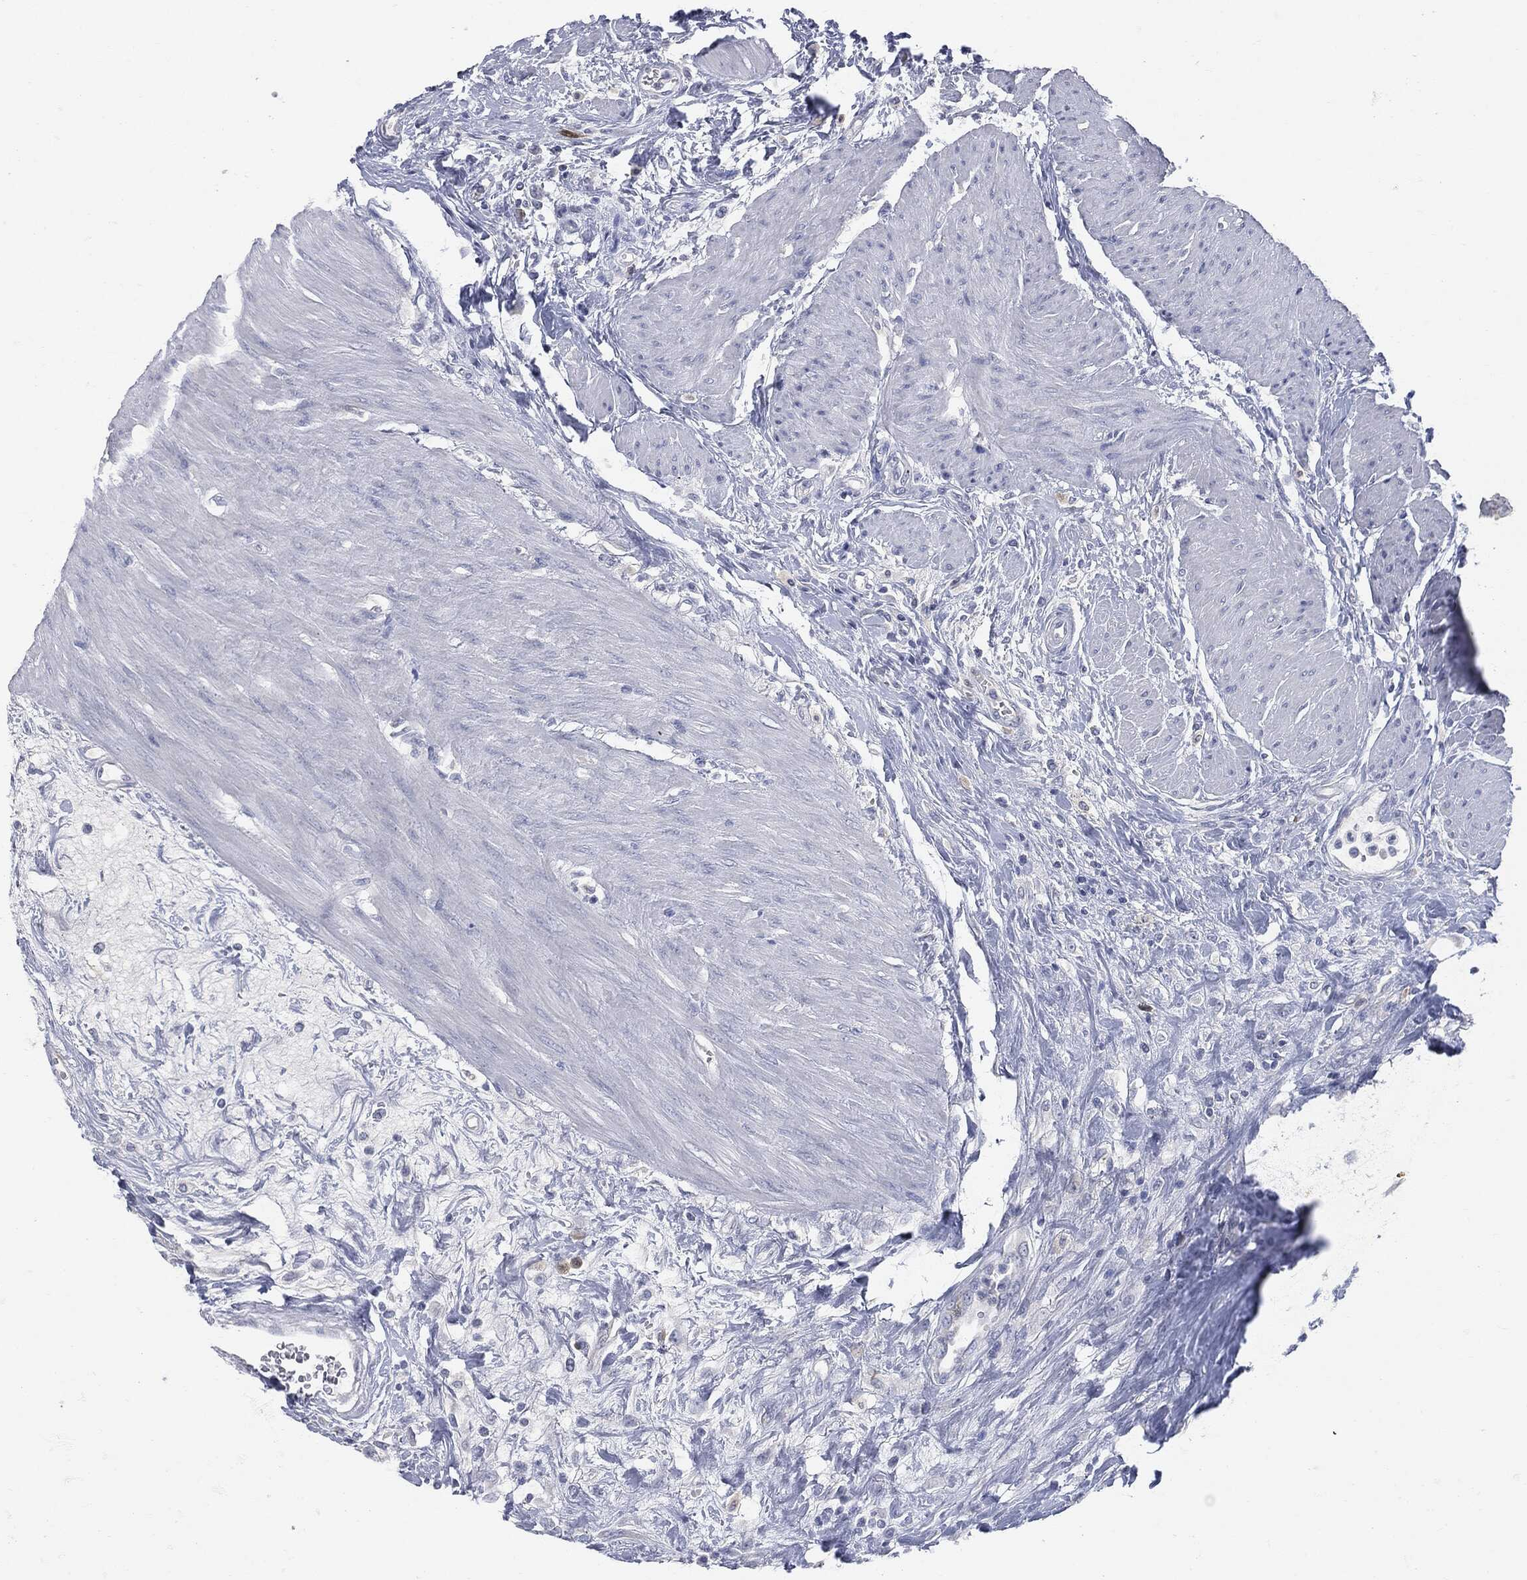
{"staining": {"intensity": "negative", "quantity": "none", "location": "none"}, "tissue": "urothelial cancer", "cell_type": "Tumor cells", "image_type": "cancer", "snomed": [{"axis": "morphology", "description": "Urothelial carcinoma, High grade"}, {"axis": "topography", "description": "Urinary bladder"}], "caption": "A micrograph of human high-grade urothelial carcinoma is negative for staining in tumor cells. (DAB (3,3'-diaminobenzidine) immunohistochemistry (IHC) with hematoxylin counter stain).", "gene": "UBE2C", "patient": {"sex": "male", "age": 35}}